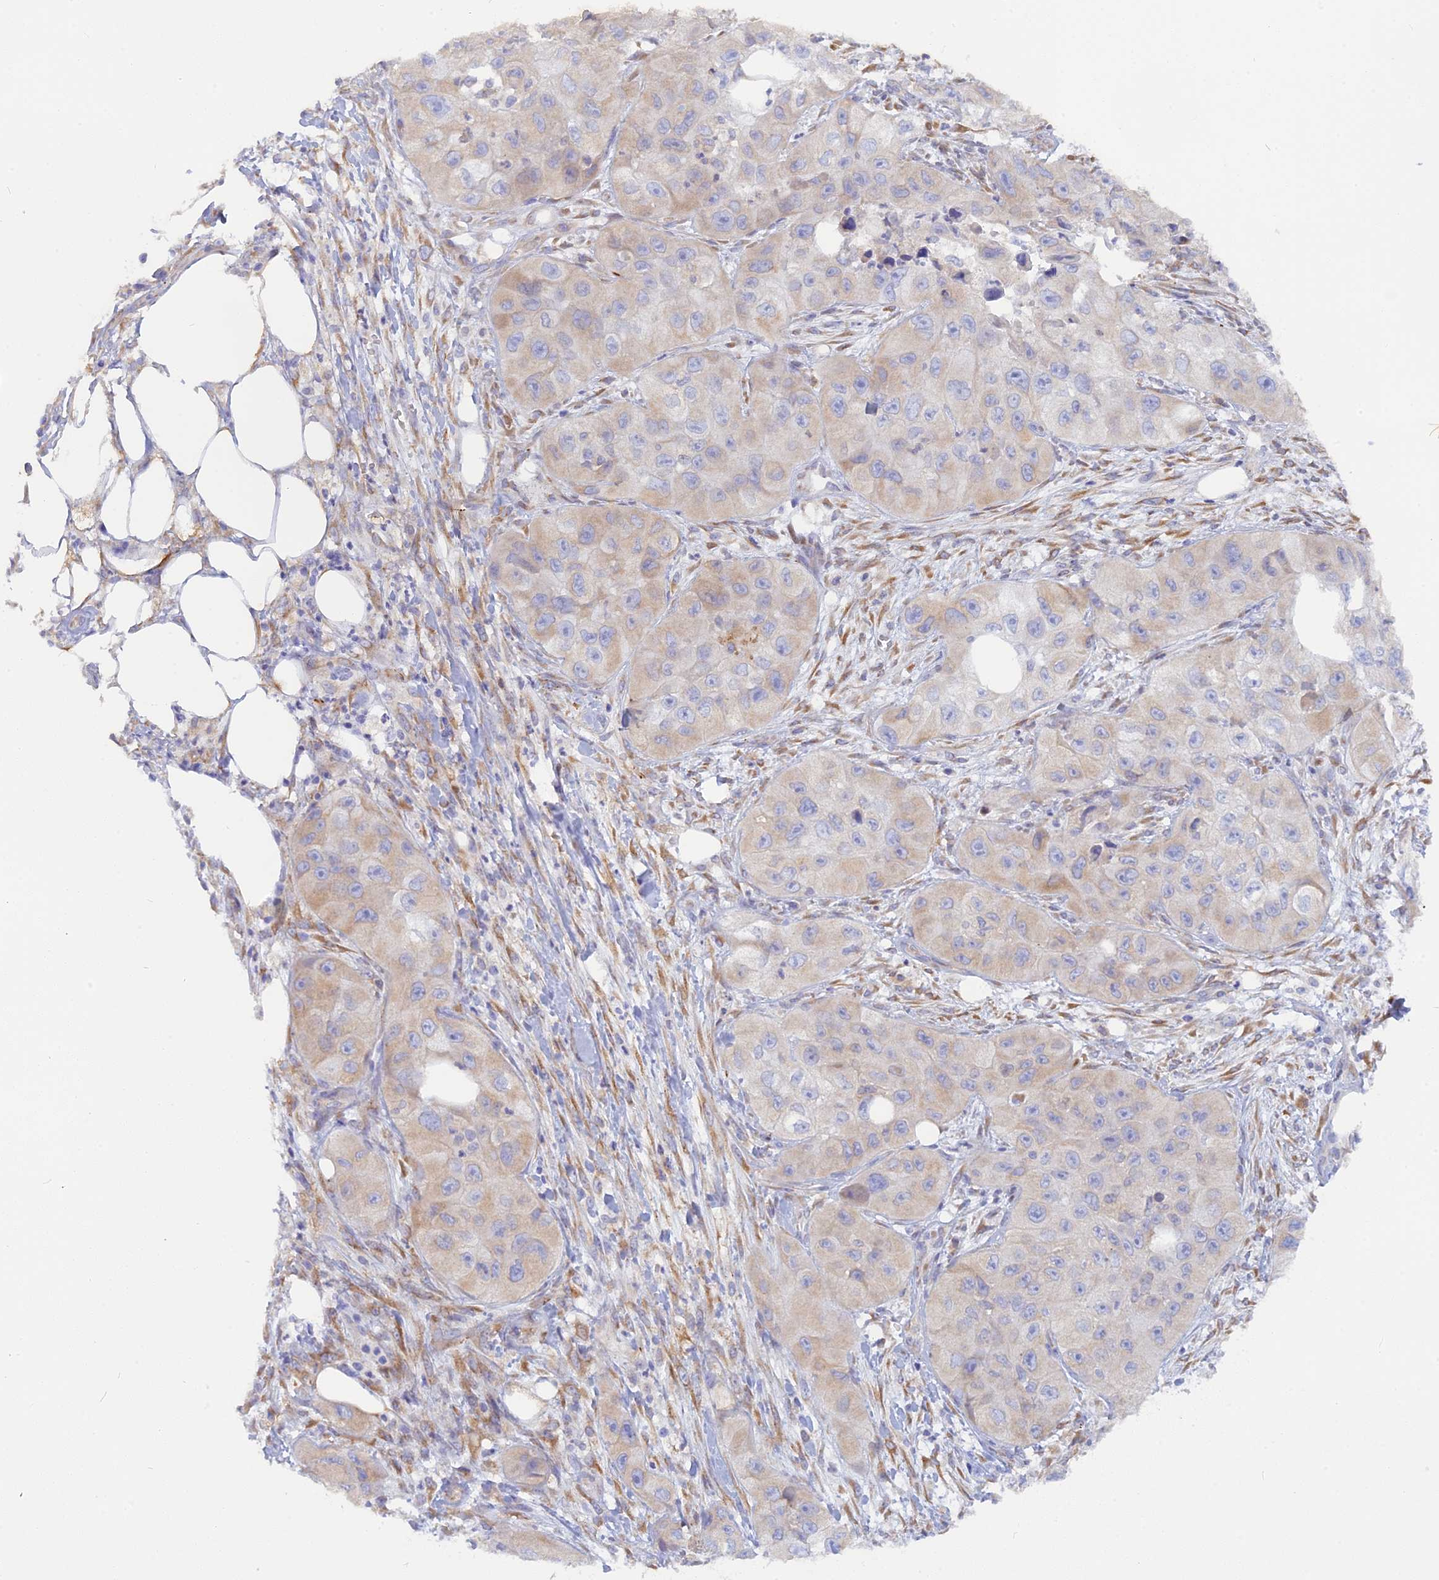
{"staining": {"intensity": "weak", "quantity": "<25%", "location": "cytoplasmic/membranous"}, "tissue": "skin cancer", "cell_type": "Tumor cells", "image_type": "cancer", "snomed": [{"axis": "morphology", "description": "Squamous cell carcinoma, NOS"}, {"axis": "topography", "description": "Skin"}, {"axis": "topography", "description": "Subcutis"}], "caption": "Immunohistochemistry image of neoplastic tissue: skin cancer stained with DAB reveals no significant protein expression in tumor cells.", "gene": "TLCD1", "patient": {"sex": "male", "age": 73}}